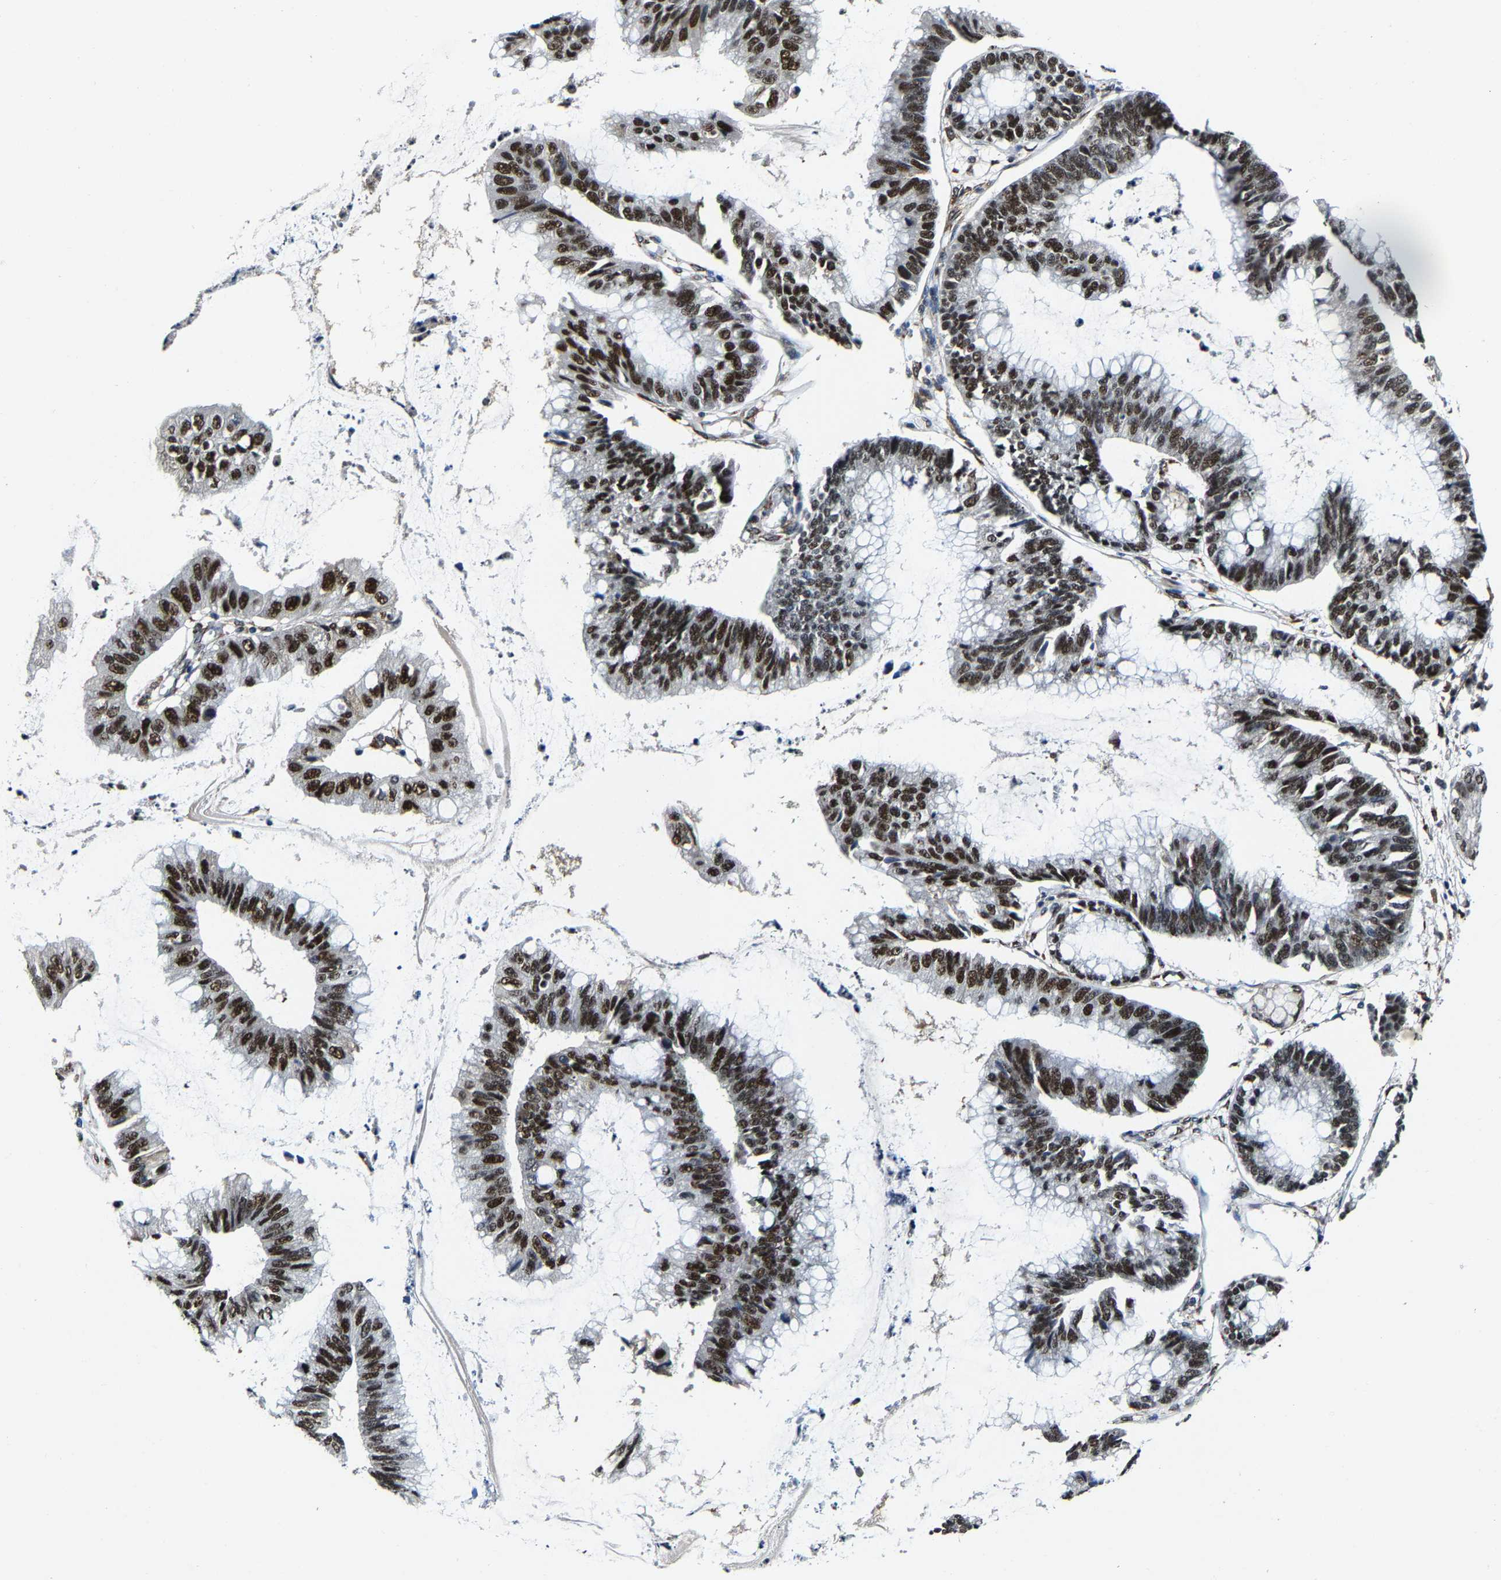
{"staining": {"intensity": "strong", "quantity": "25%-75%", "location": "nuclear"}, "tissue": "stomach cancer", "cell_type": "Tumor cells", "image_type": "cancer", "snomed": [{"axis": "morphology", "description": "Adenocarcinoma, NOS"}, {"axis": "topography", "description": "Stomach"}], "caption": "IHC histopathology image of neoplastic tissue: human stomach cancer (adenocarcinoma) stained using immunohistochemistry (IHC) demonstrates high levels of strong protein expression localized specifically in the nuclear of tumor cells, appearing as a nuclear brown color.", "gene": "METTL1", "patient": {"sex": "male", "age": 59}}